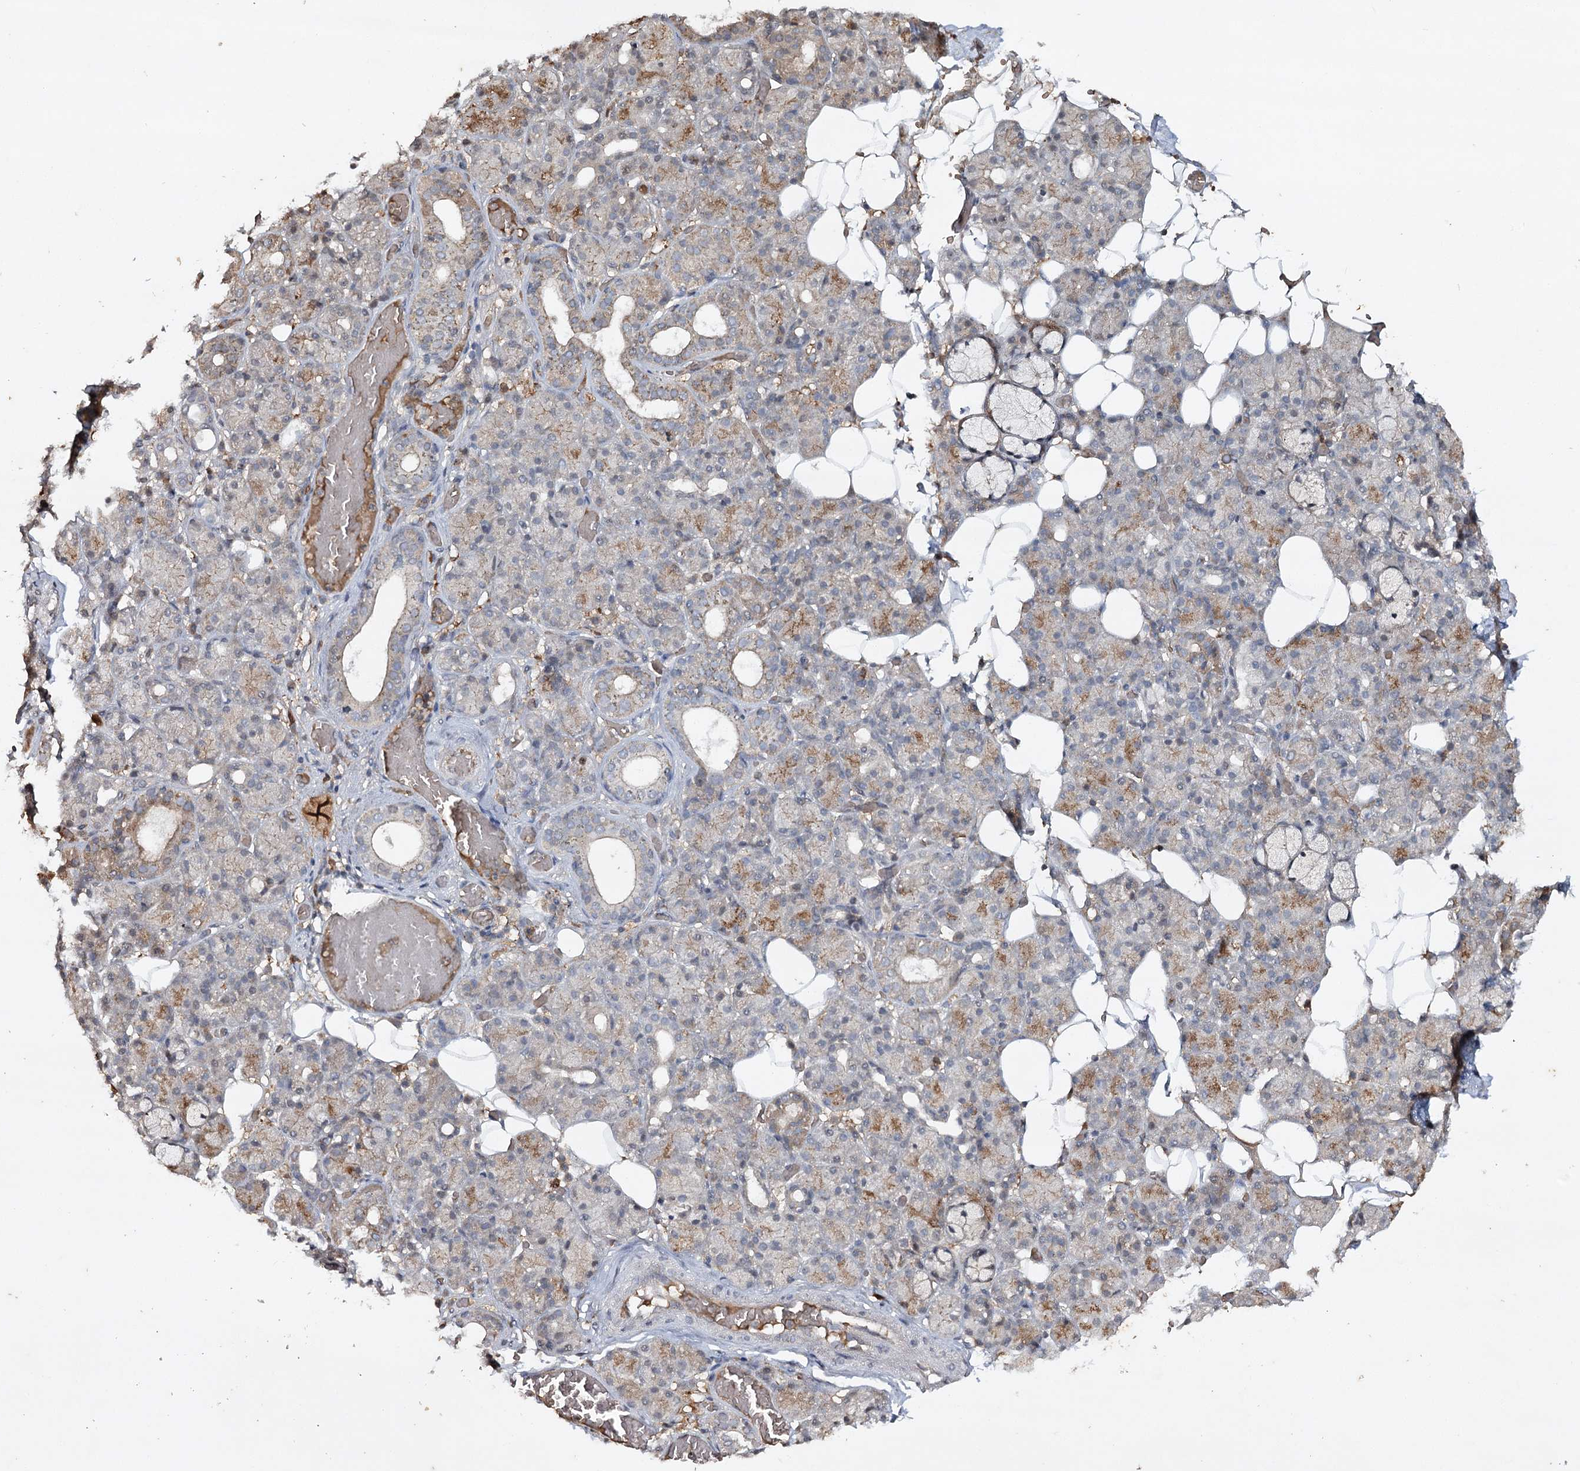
{"staining": {"intensity": "moderate", "quantity": "<25%", "location": "cytoplasmic/membranous"}, "tissue": "salivary gland", "cell_type": "Glandular cells", "image_type": "normal", "snomed": [{"axis": "morphology", "description": "Normal tissue, NOS"}, {"axis": "topography", "description": "Salivary gland"}], "caption": "Brown immunohistochemical staining in normal human salivary gland demonstrates moderate cytoplasmic/membranous positivity in approximately <25% of glandular cells.", "gene": "CYP2B6", "patient": {"sex": "male", "age": 63}}